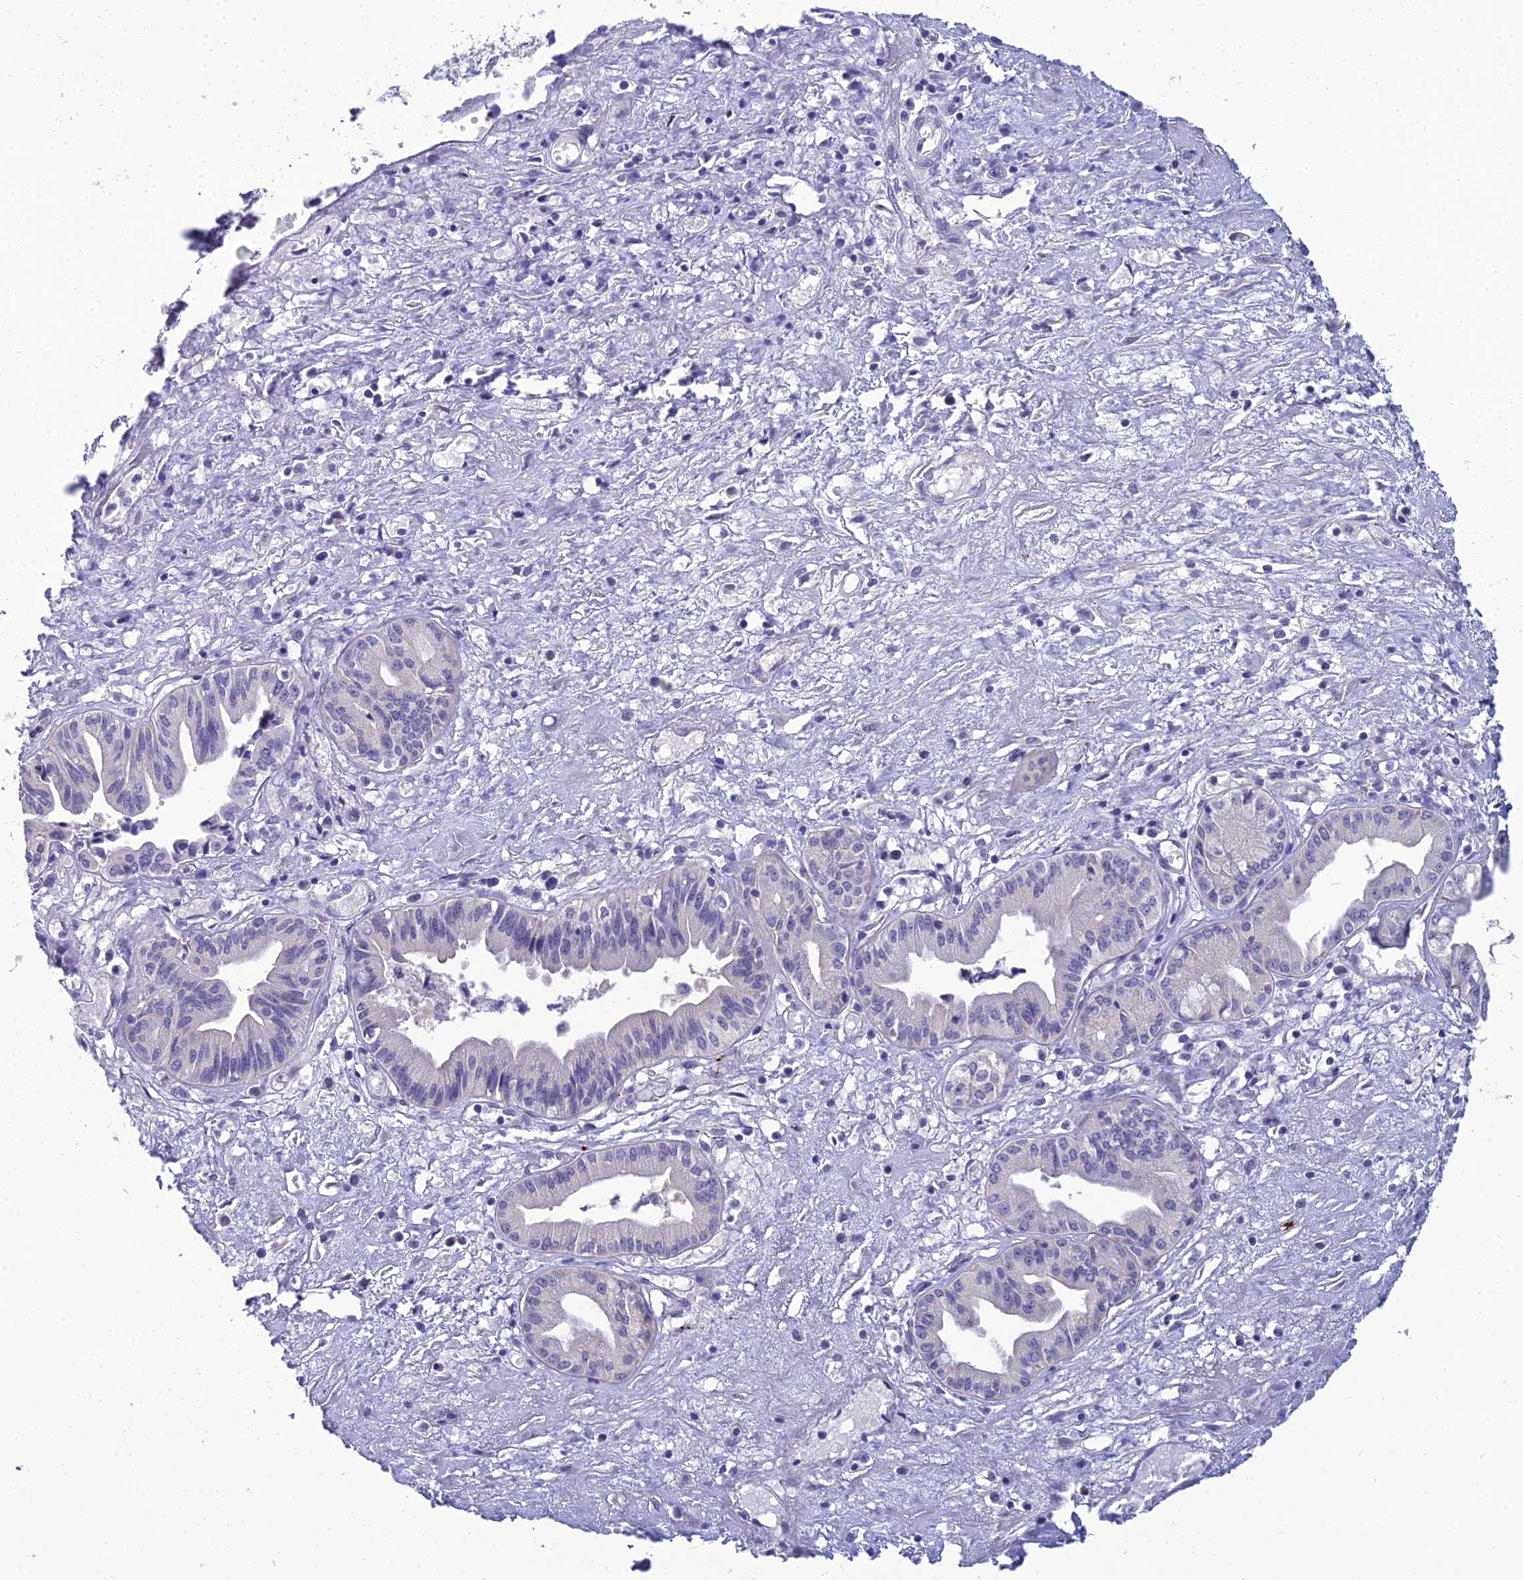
{"staining": {"intensity": "negative", "quantity": "none", "location": "none"}, "tissue": "pancreatic cancer", "cell_type": "Tumor cells", "image_type": "cancer", "snomed": [{"axis": "morphology", "description": "Adenocarcinoma, NOS"}, {"axis": "topography", "description": "Pancreas"}], "caption": "Tumor cells show no significant protein positivity in pancreatic cancer (adenocarcinoma). (DAB immunohistochemistry, high magnification).", "gene": "NPY", "patient": {"sex": "female", "age": 50}}